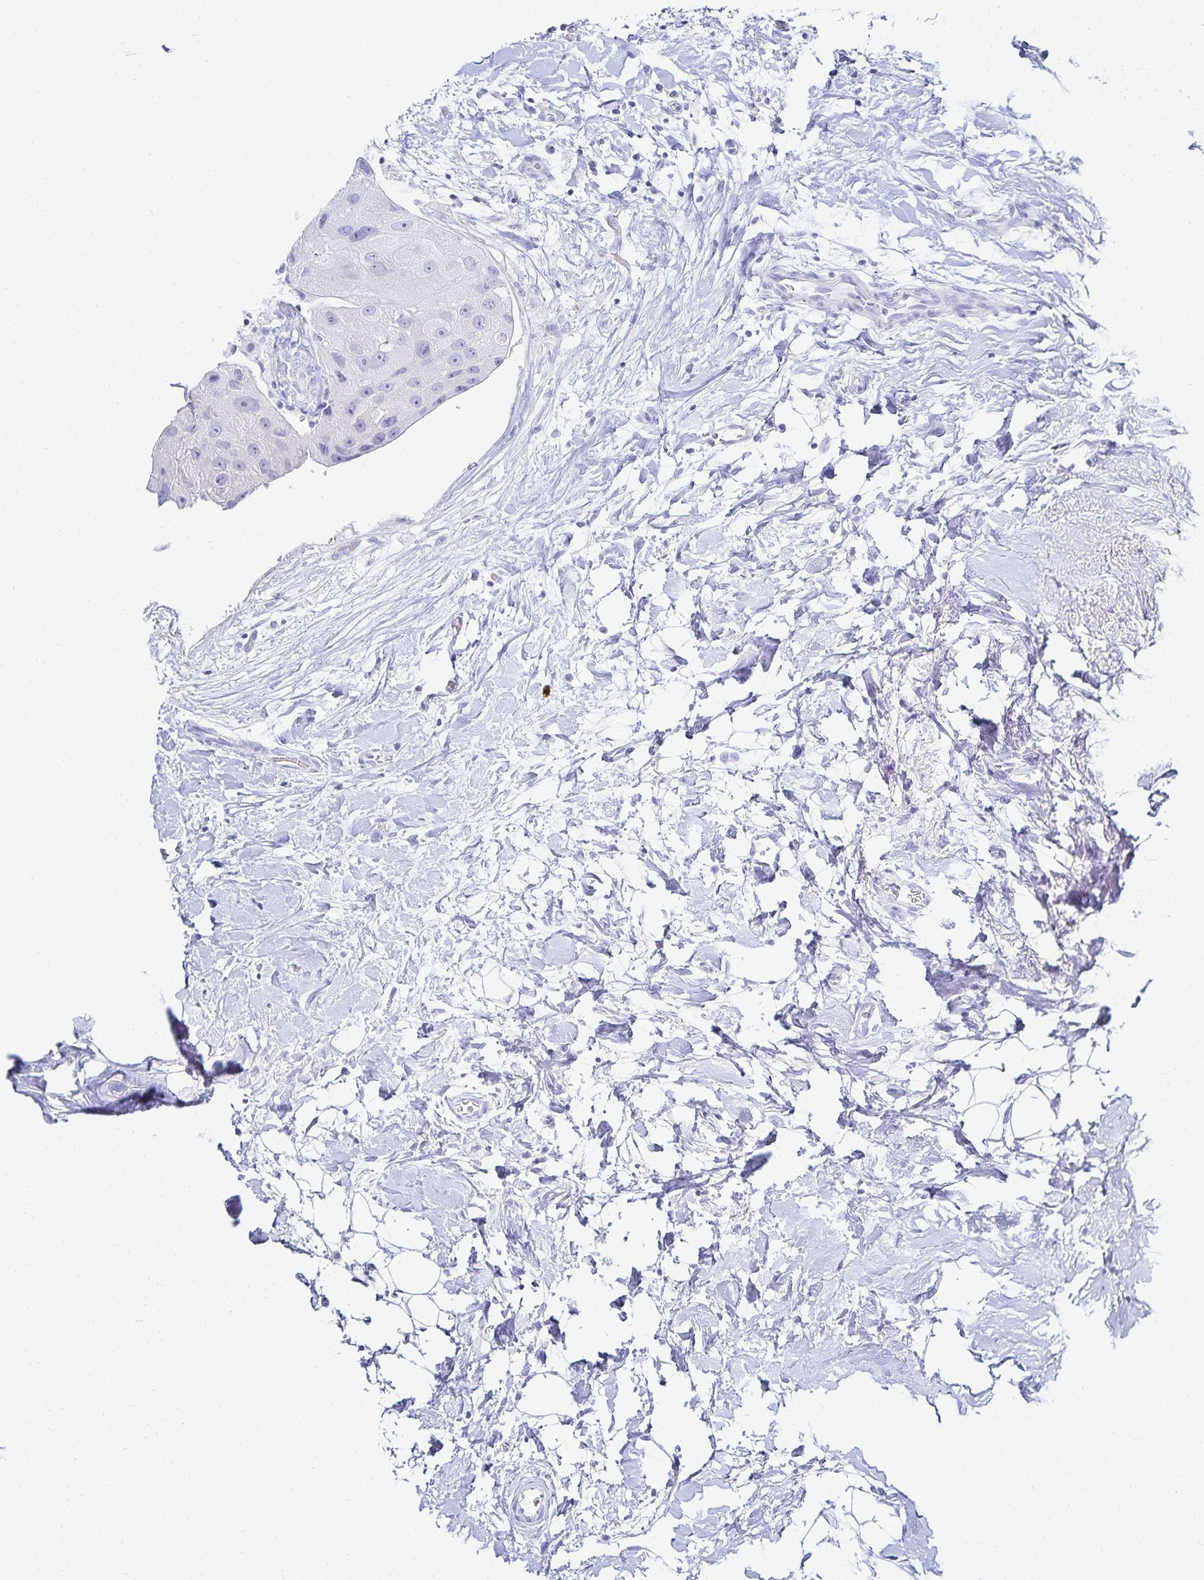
{"staining": {"intensity": "negative", "quantity": "none", "location": "none"}, "tissue": "breast cancer", "cell_type": "Tumor cells", "image_type": "cancer", "snomed": [{"axis": "morphology", "description": "Duct carcinoma"}, {"axis": "topography", "description": "Breast"}], "caption": "There is no significant positivity in tumor cells of breast cancer.", "gene": "GP2", "patient": {"sex": "female", "age": 43}}